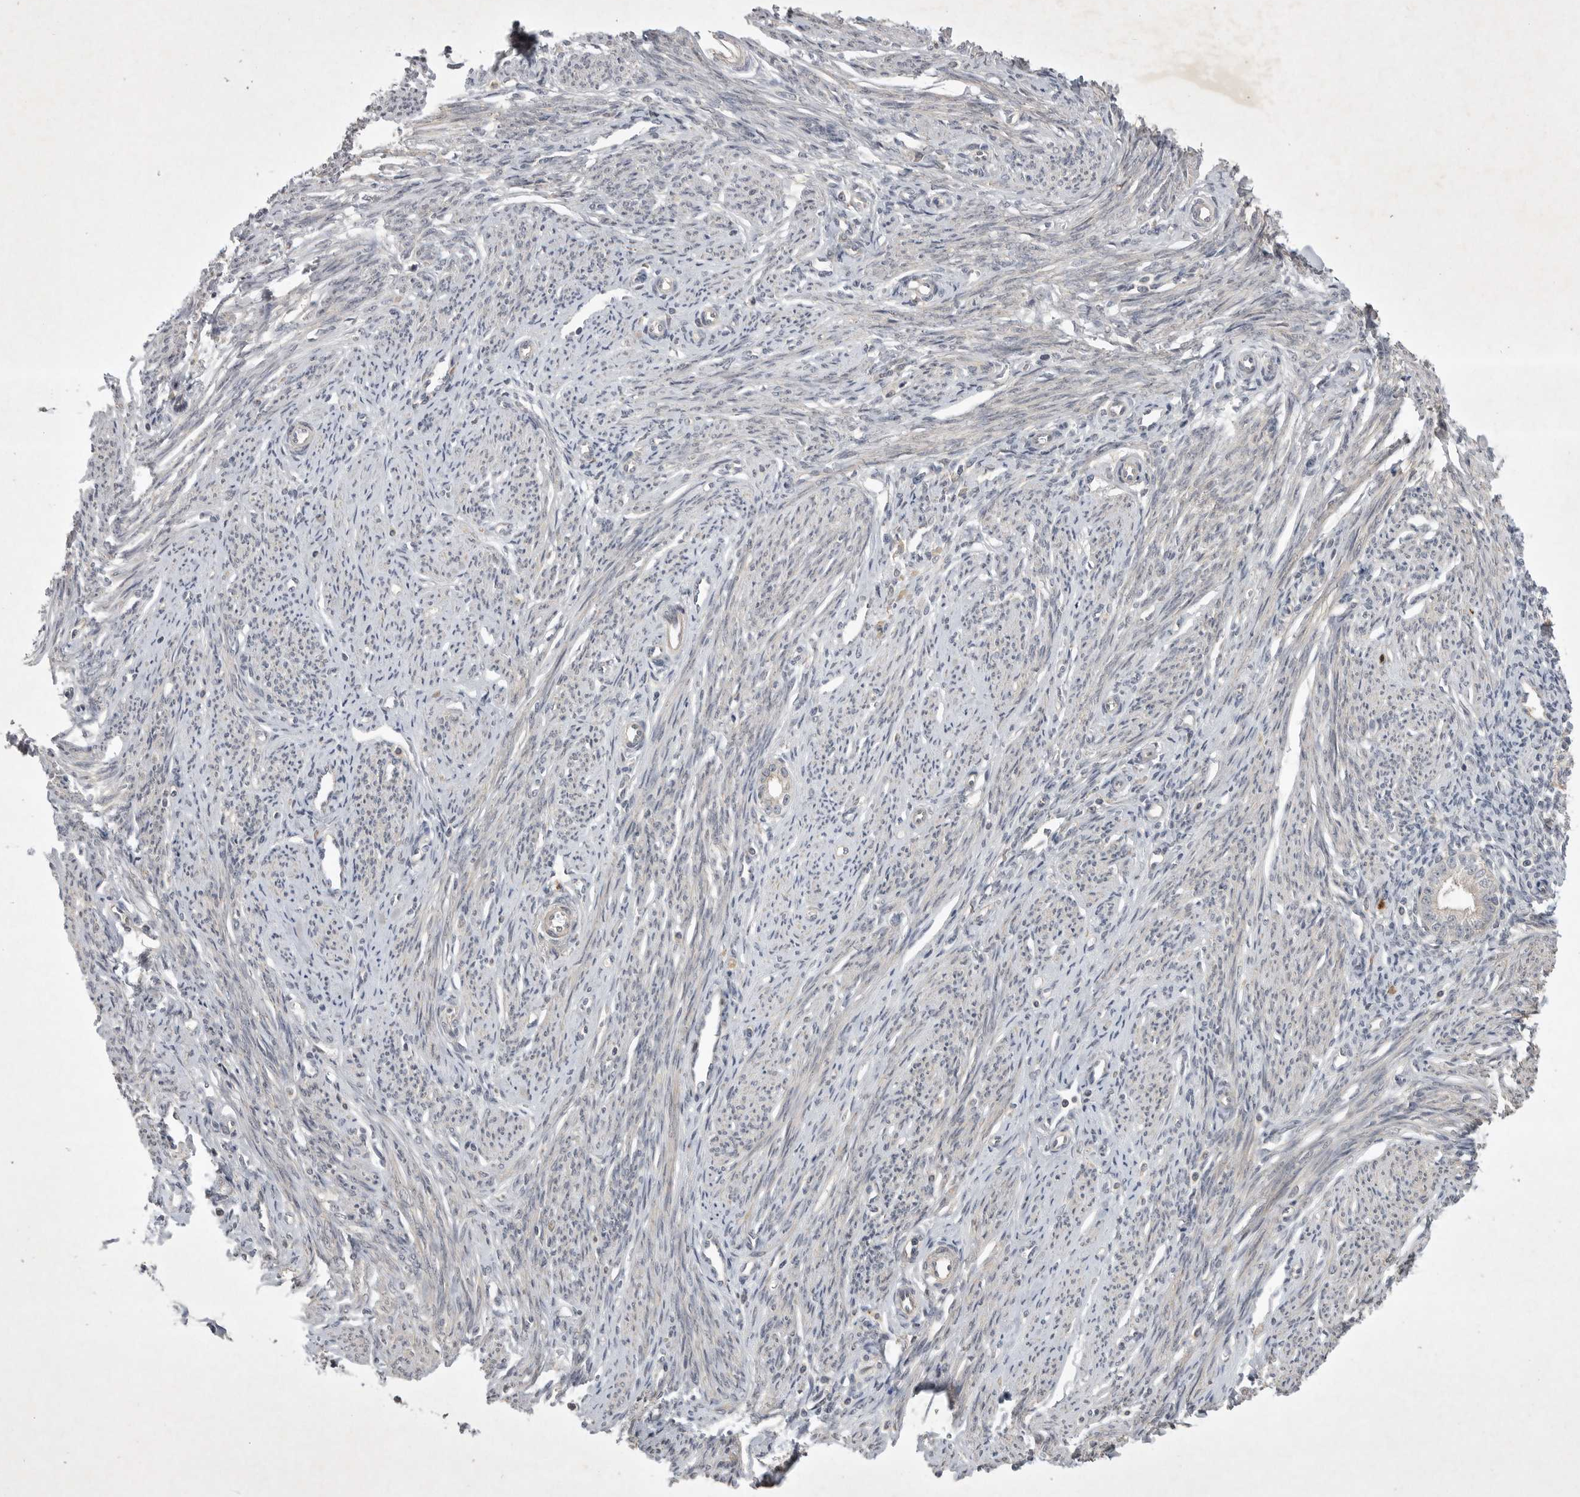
{"staining": {"intensity": "negative", "quantity": "none", "location": "none"}, "tissue": "endometrium", "cell_type": "Cells in endometrial stroma", "image_type": "normal", "snomed": [{"axis": "morphology", "description": "Normal tissue, NOS"}, {"axis": "topography", "description": "Endometrium"}], "caption": "Immunohistochemistry of normal endometrium shows no staining in cells in endometrial stroma. Nuclei are stained in blue.", "gene": "UBE3D", "patient": {"sex": "female", "age": 56}}